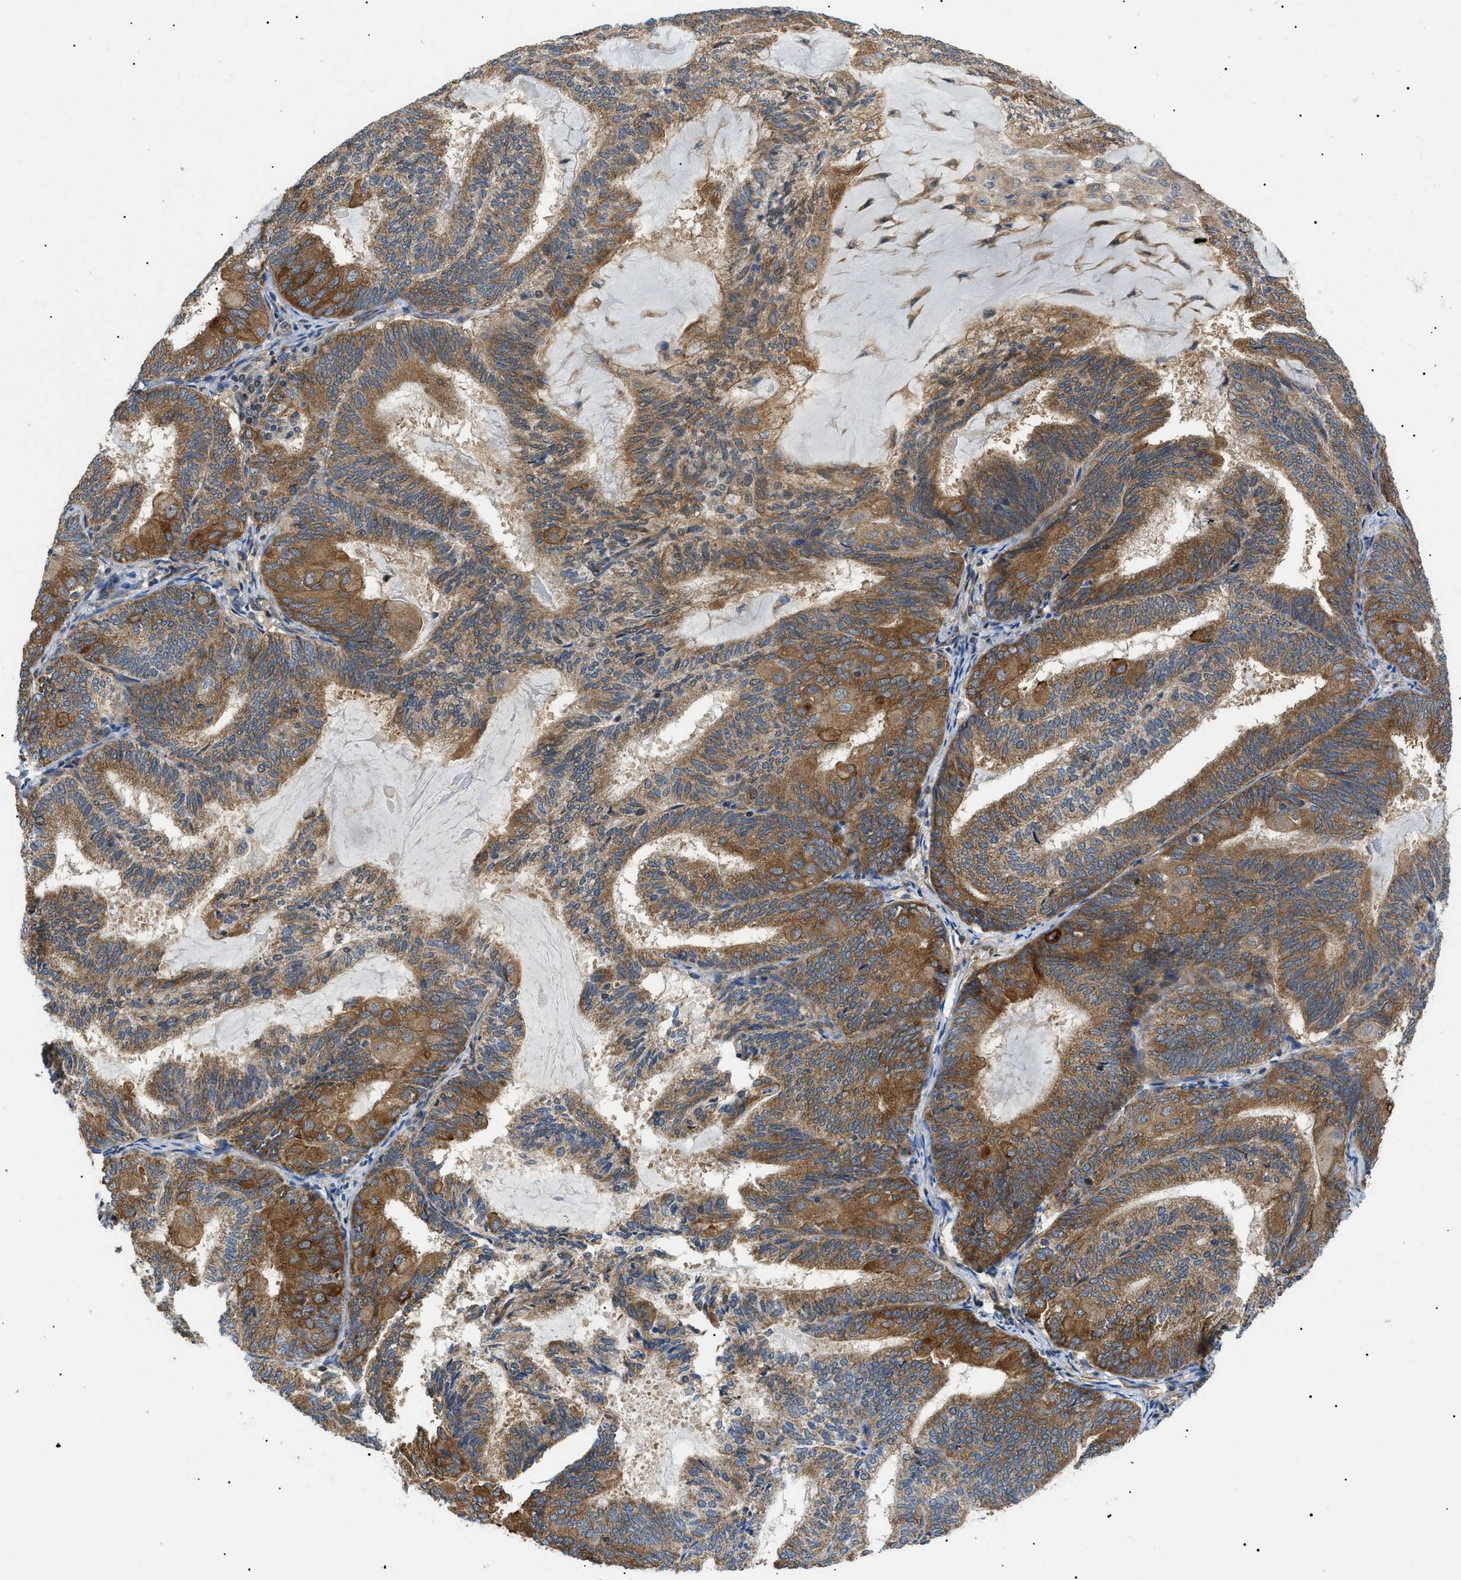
{"staining": {"intensity": "moderate", "quantity": ">75%", "location": "cytoplasmic/membranous"}, "tissue": "endometrial cancer", "cell_type": "Tumor cells", "image_type": "cancer", "snomed": [{"axis": "morphology", "description": "Adenocarcinoma, NOS"}, {"axis": "topography", "description": "Endometrium"}], "caption": "DAB (3,3'-diaminobenzidine) immunohistochemical staining of endometrial cancer (adenocarcinoma) demonstrates moderate cytoplasmic/membranous protein expression in about >75% of tumor cells. The staining was performed using DAB (3,3'-diaminobenzidine), with brown indicating positive protein expression. Nuclei are stained blue with hematoxylin.", "gene": "SRPK1", "patient": {"sex": "female", "age": 81}}